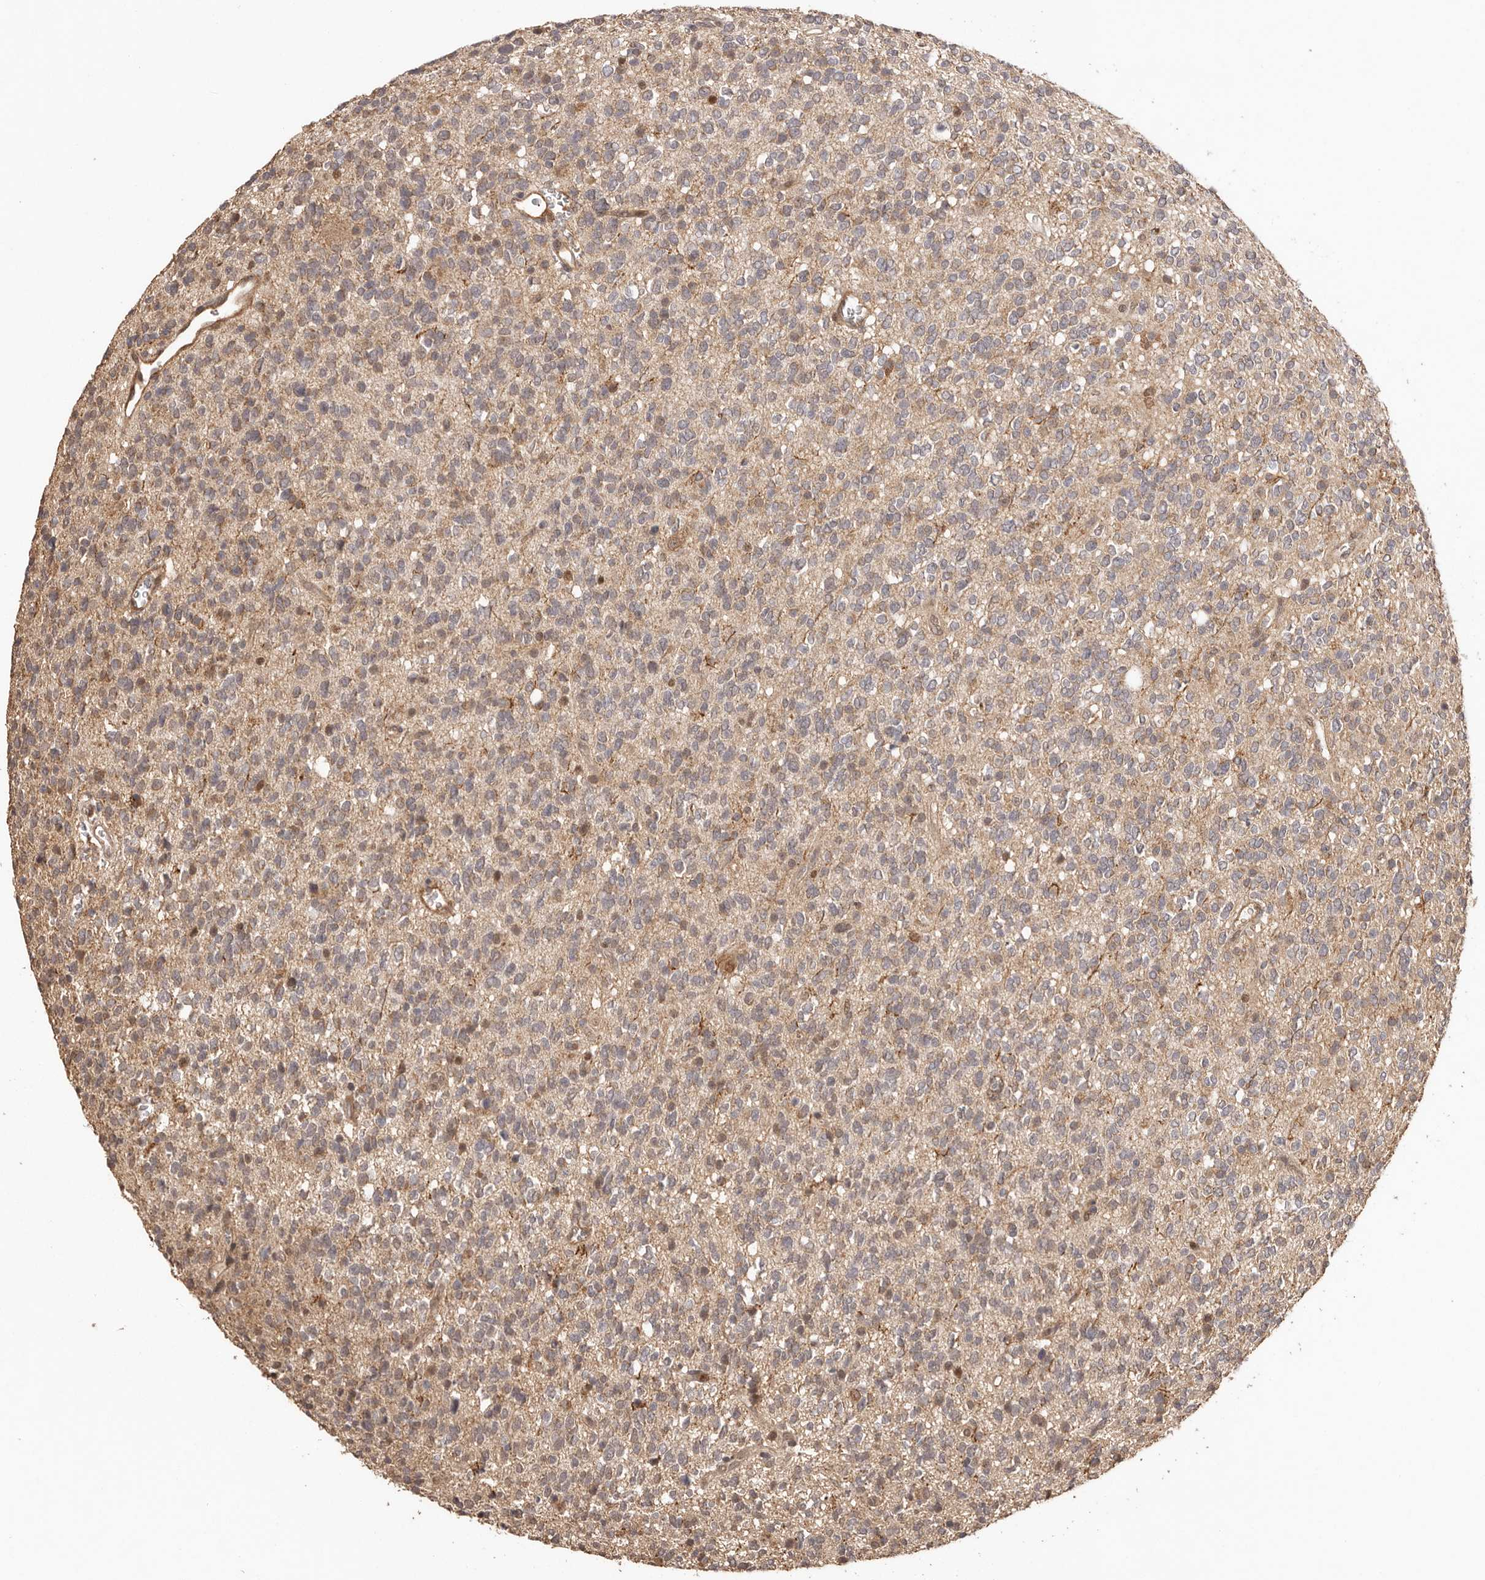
{"staining": {"intensity": "weak", "quantity": ">75%", "location": "cytoplasmic/membranous"}, "tissue": "glioma", "cell_type": "Tumor cells", "image_type": "cancer", "snomed": [{"axis": "morphology", "description": "Glioma, malignant, High grade"}, {"axis": "topography", "description": "Brain"}], "caption": "This is an image of immunohistochemistry (IHC) staining of glioma, which shows weak staining in the cytoplasmic/membranous of tumor cells.", "gene": "UBR2", "patient": {"sex": "male", "age": 34}}